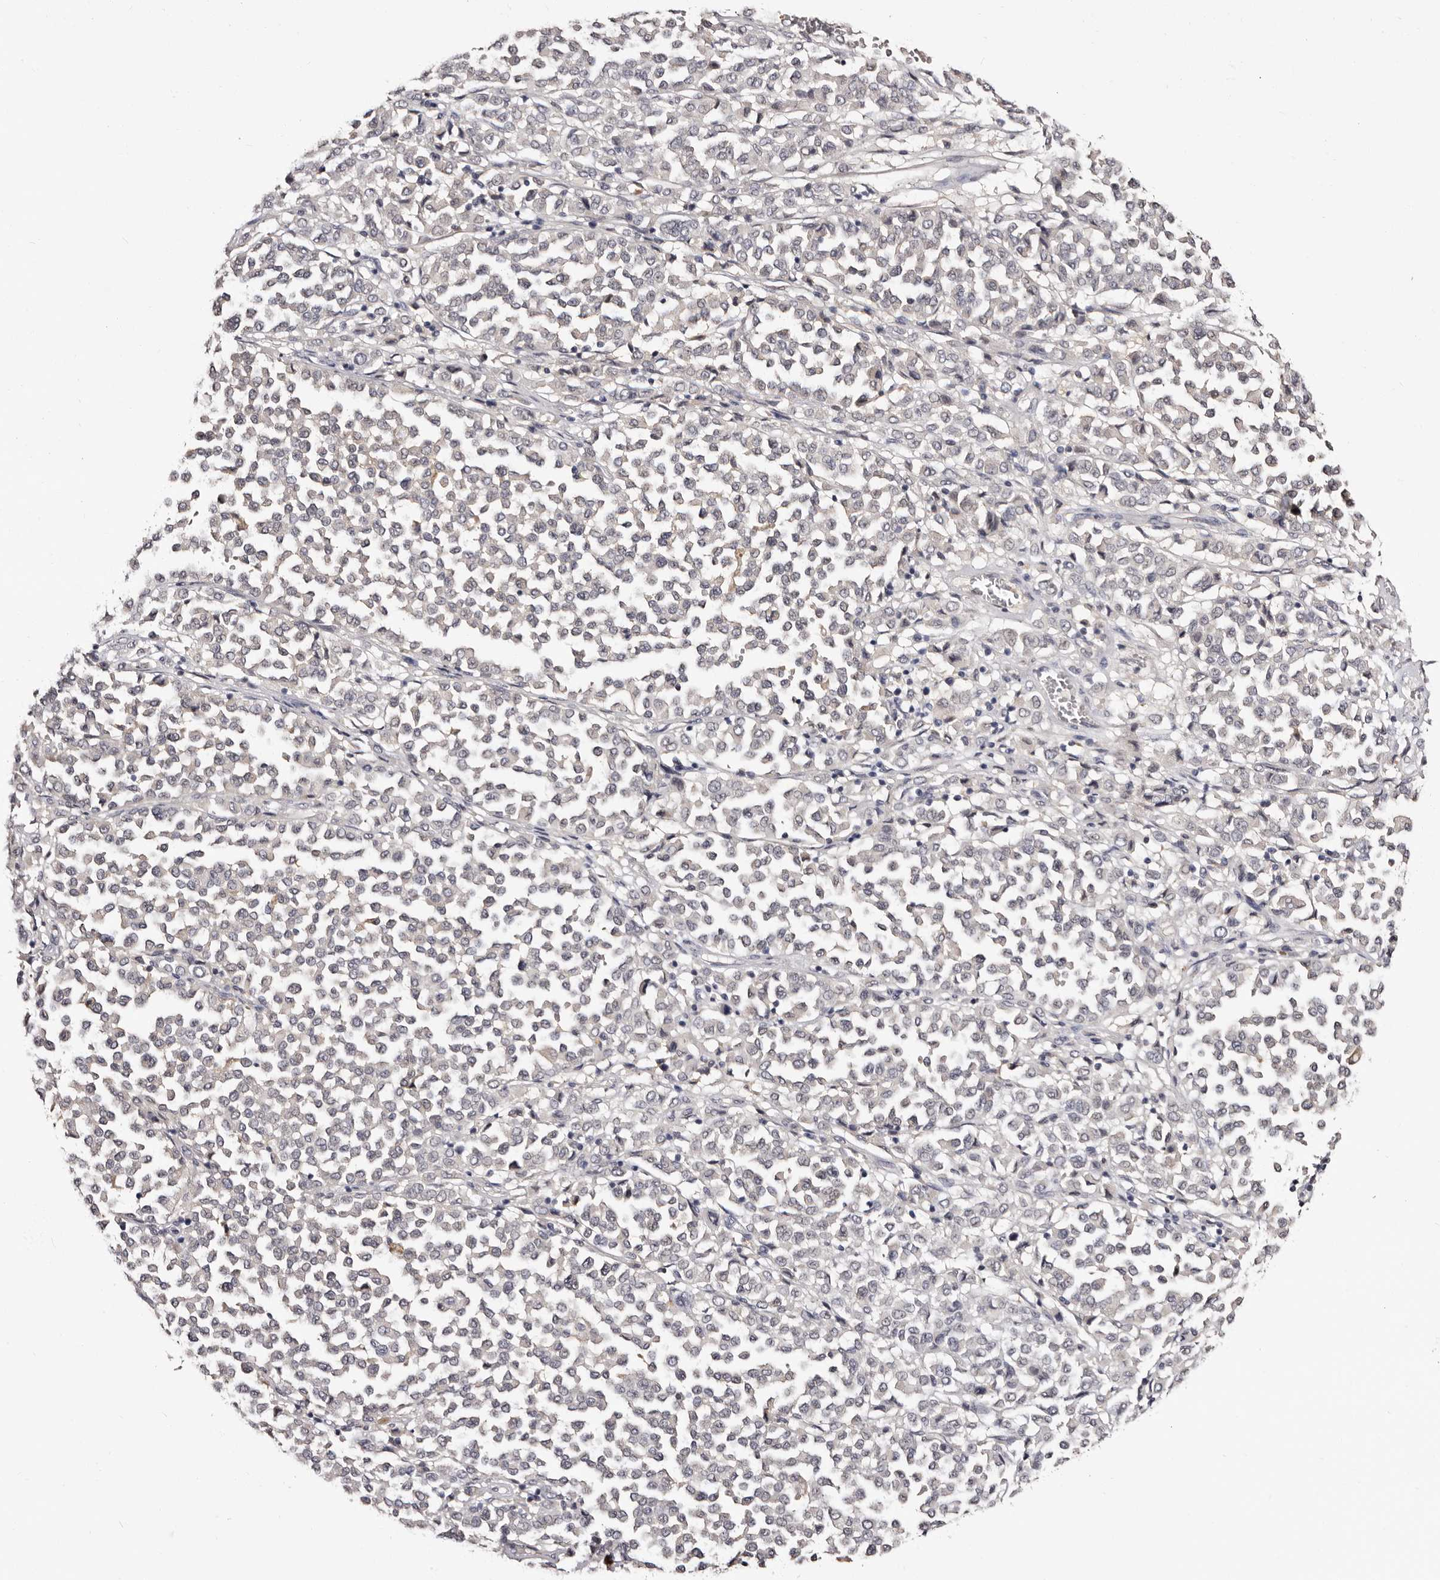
{"staining": {"intensity": "negative", "quantity": "none", "location": "none"}, "tissue": "melanoma", "cell_type": "Tumor cells", "image_type": "cancer", "snomed": [{"axis": "morphology", "description": "Malignant melanoma, Metastatic site"}, {"axis": "topography", "description": "Pancreas"}], "caption": "Tumor cells are negative for protein expression in human malignant melanoma (metastatic site). (Brightfield microscopy of DAB (3,3'-diaminobenzidine) immunohistochemistry at high magnification).", "gene": "BPGM", "patient": {"sex": "female", "age": 30}}